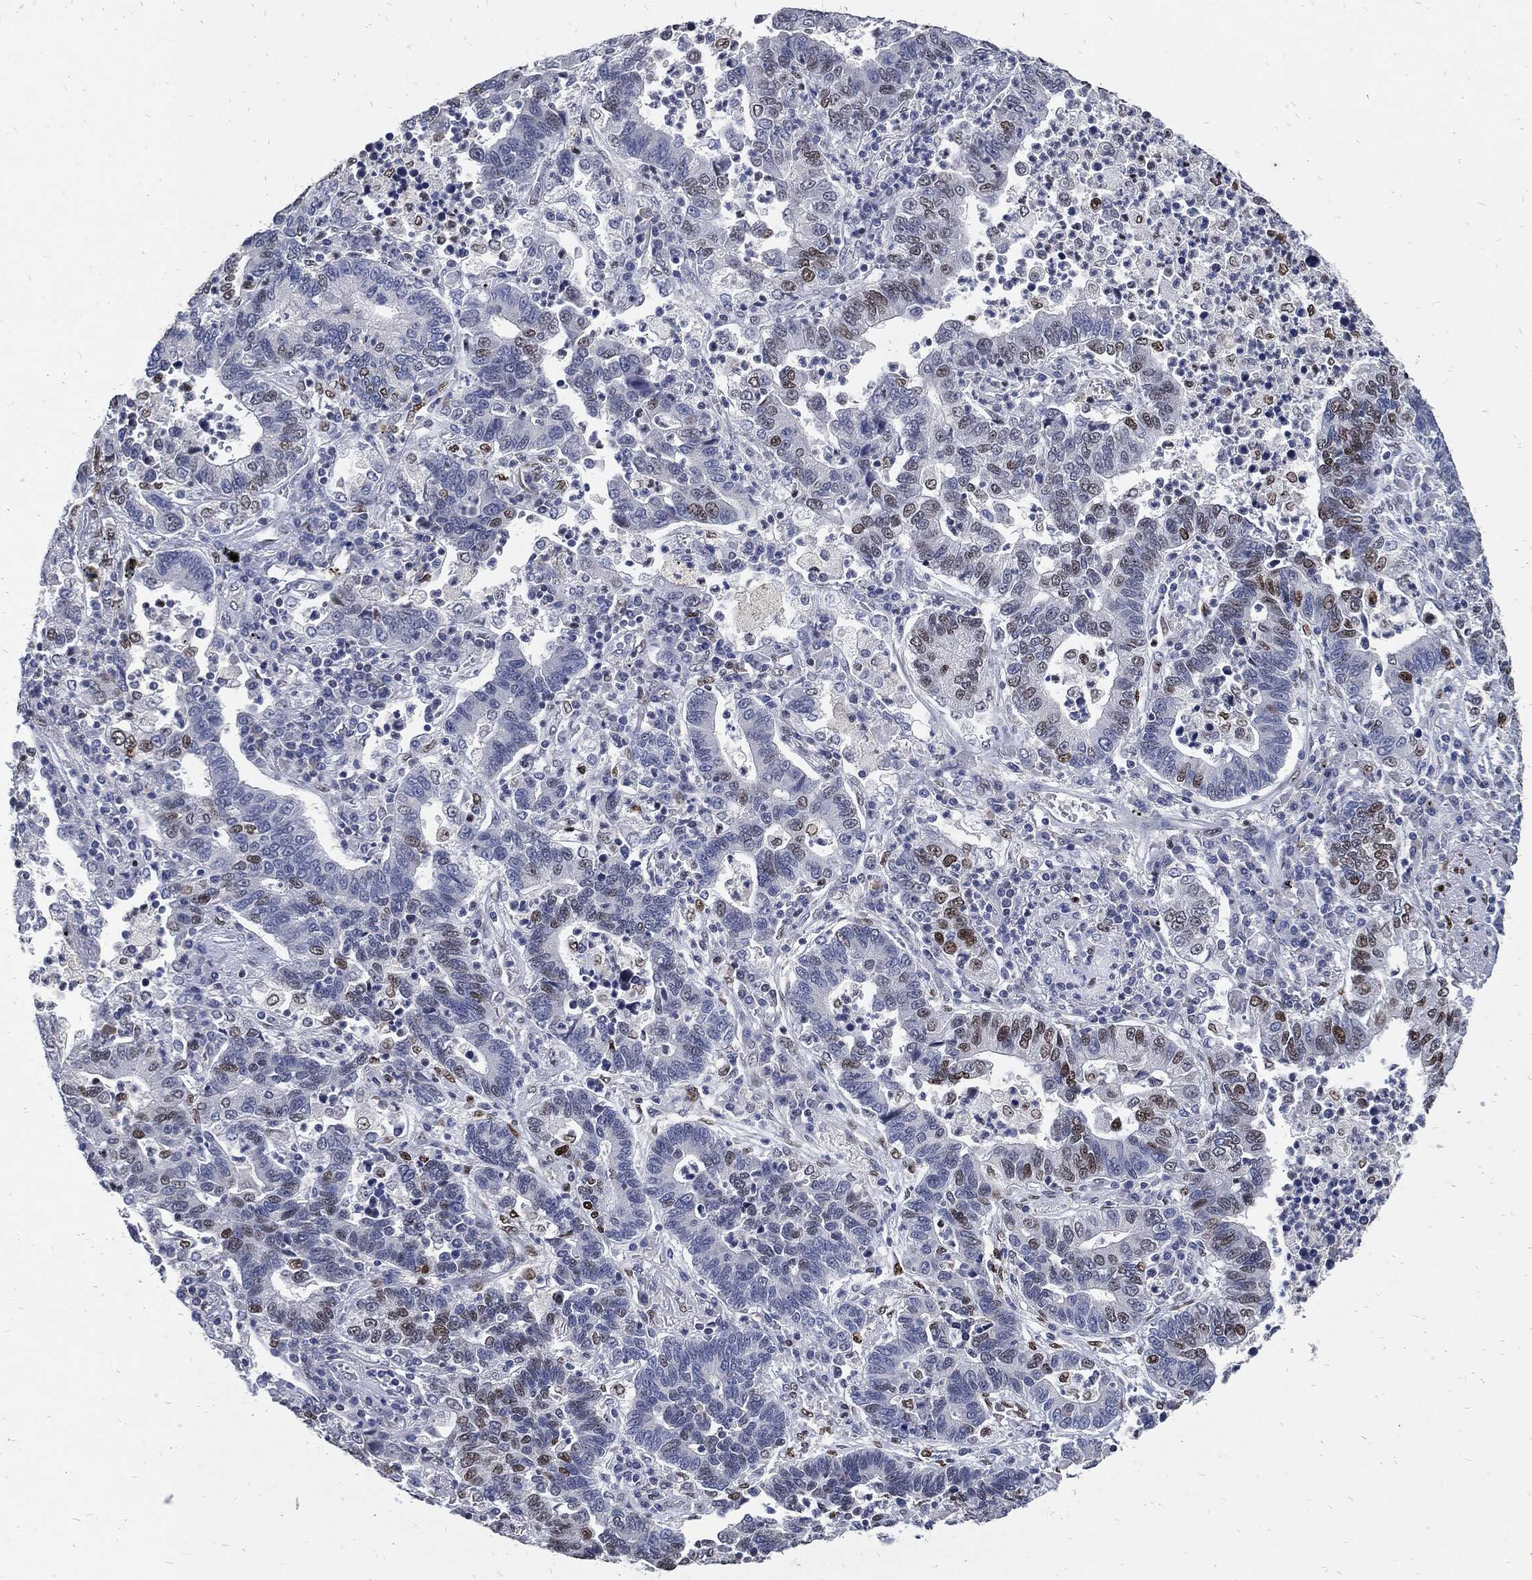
{"staining": {"intensity": "moderate", "quantity": "<25%", "location": "nuclear"}, "tissue": "lung cancer", "cell_type": "Tumor cells", "image_type": "cancer", "snomed": [{"axis": "morphology", "description": "Adenocarcinoma, NOS"}, {"axis": "topography", "description": "Lung"}], "caption": "DAB immunohistochemical staining of human adenocarcinoma (lung) demonstrates moderate nuclear protein positivity in approximately <25% of tumor cells. (Brightfield microscopy of DAB IHC at high magnification).", "gene": "JUN", "patient": {"sex": "female", "age": 57}}